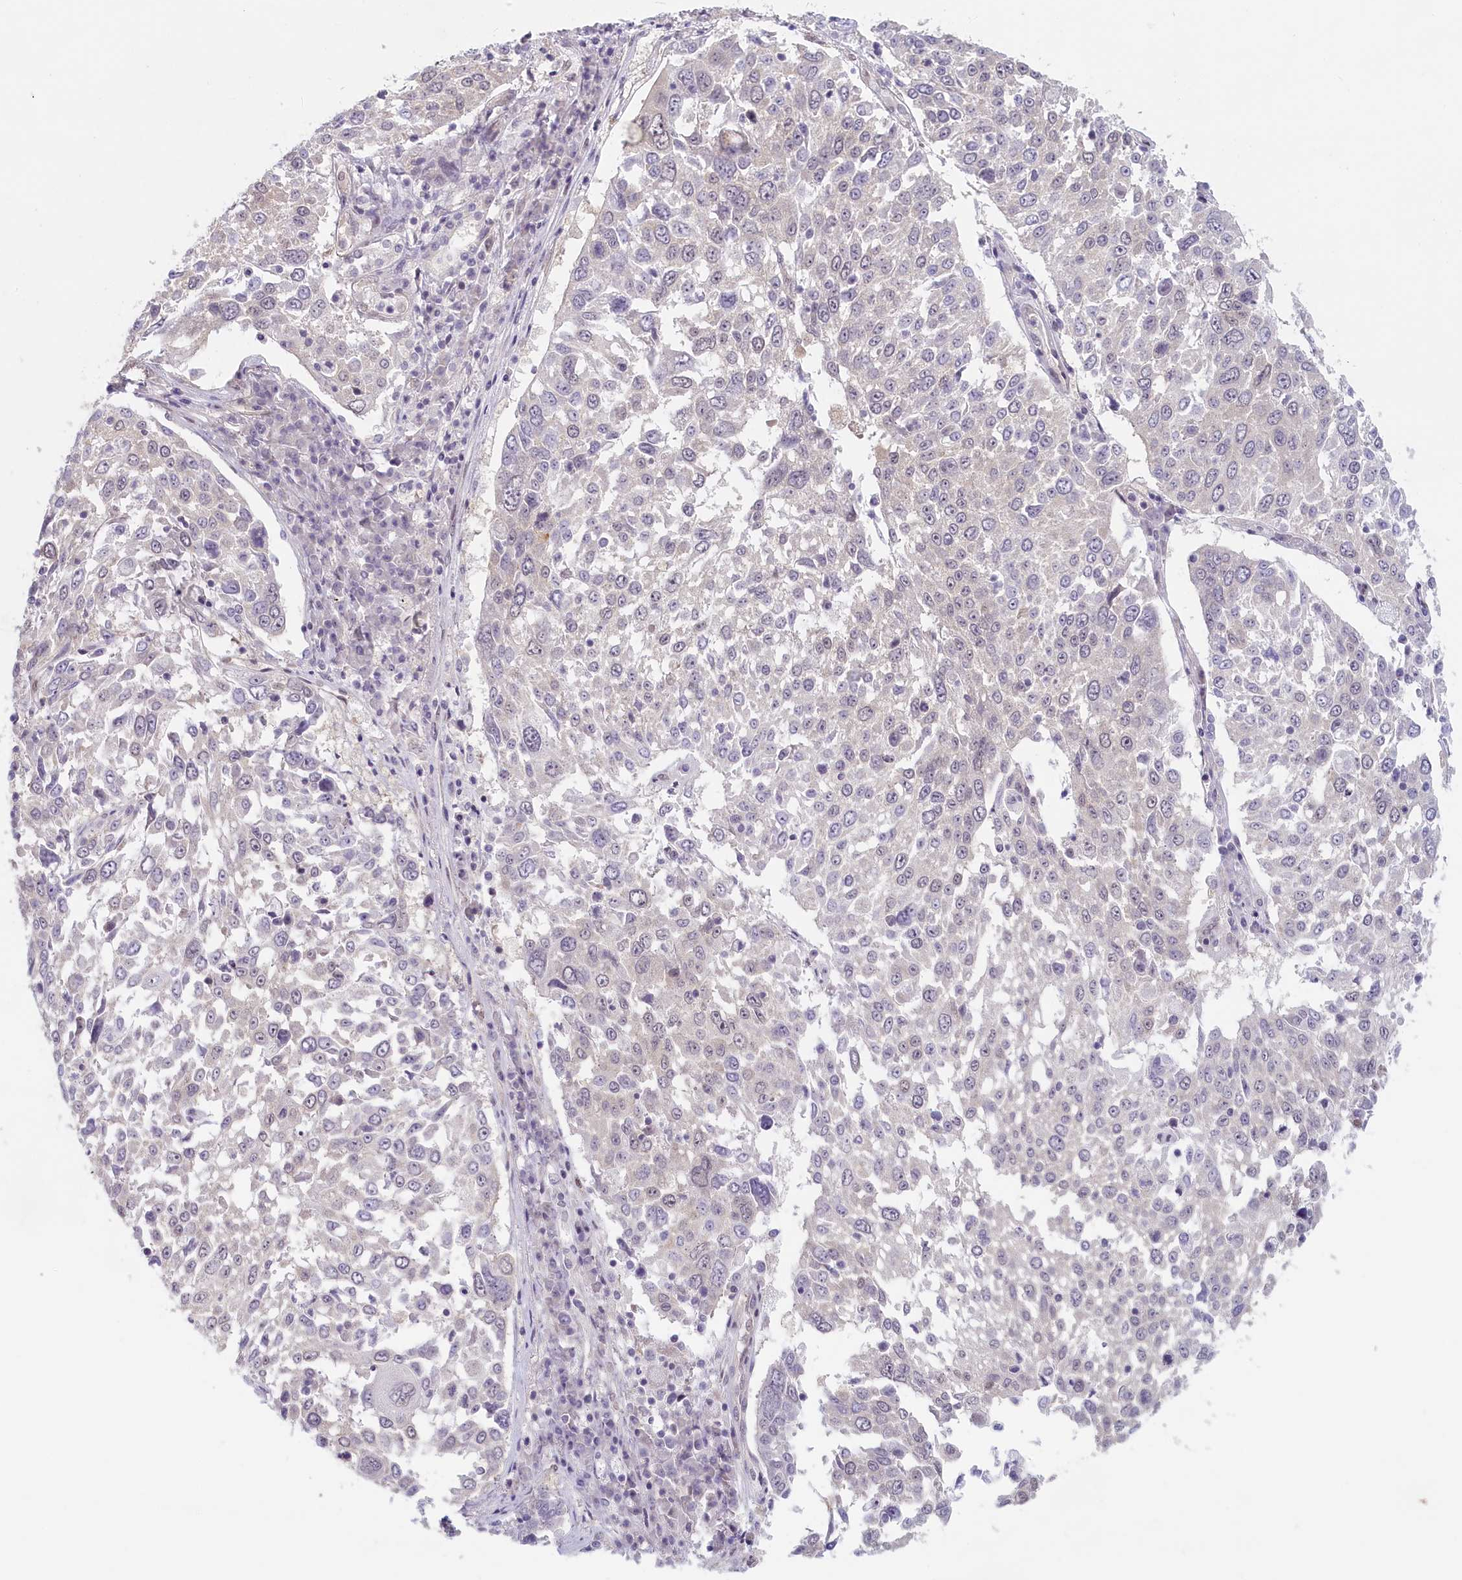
{"staining": {"intensity": "negative", "quantity": "none", "location": "none"}, "tissue": "lung cancer", "cell_type": "Tumor cells", "image_type": "cancer", "snomed": [{"axis": "morphology", "description": "Squamous cell carcinoma, NOS"}, {"axis": "topography", "description": "Lung"}], "caption": "Immunohistochemistry image of neoplastic tissue: squamous cell carcinoma (lung) stained with DAB (3,3'-diaminobenzidine) reveals no significant protein staining in tumor cells.", "gene": "C19orf44", "patient": {"sex": "male", "age": 65}}